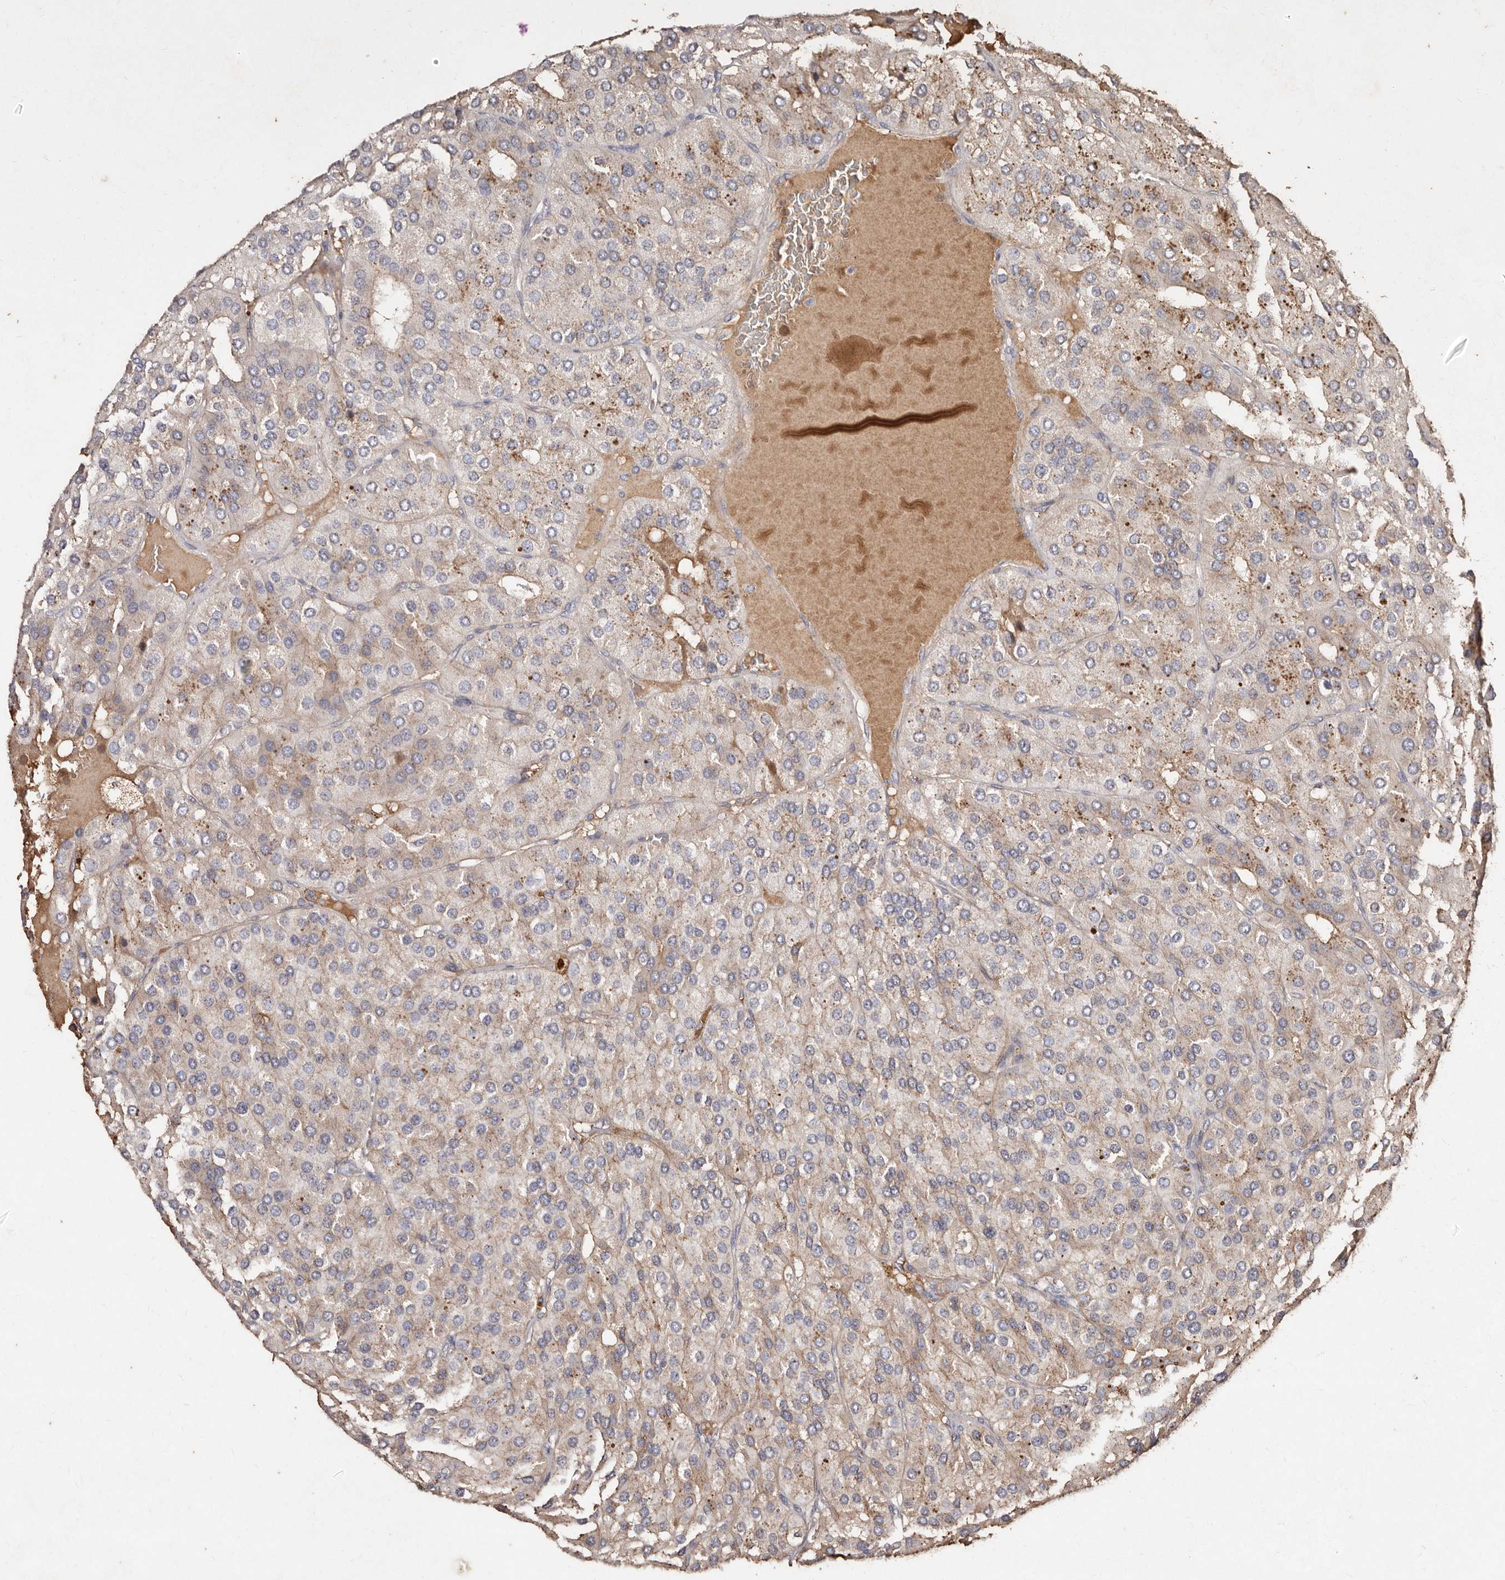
{"staining": {"intensity": "negative", "quantity": "none", "location": "none"}, "tissue": "parathyroid gland", "cell_type": "Glandular cells", "image_type": "normal", "snomed": [{"axis": "morphology", "description": "Normal tissue, NOS"}, {"axis": "morphology", "description": "Adenoma, NOS"}, {"axis": "topography", "description": "Parathyroid gland"}], "caption": "Photomicrograph shows no protein expression in glandular cells of benign parathyroid gland. (DAB immunohistochemistry, high magnification).", "gene": "FARS2", "patient": {"sex": "female", "age": 86}}